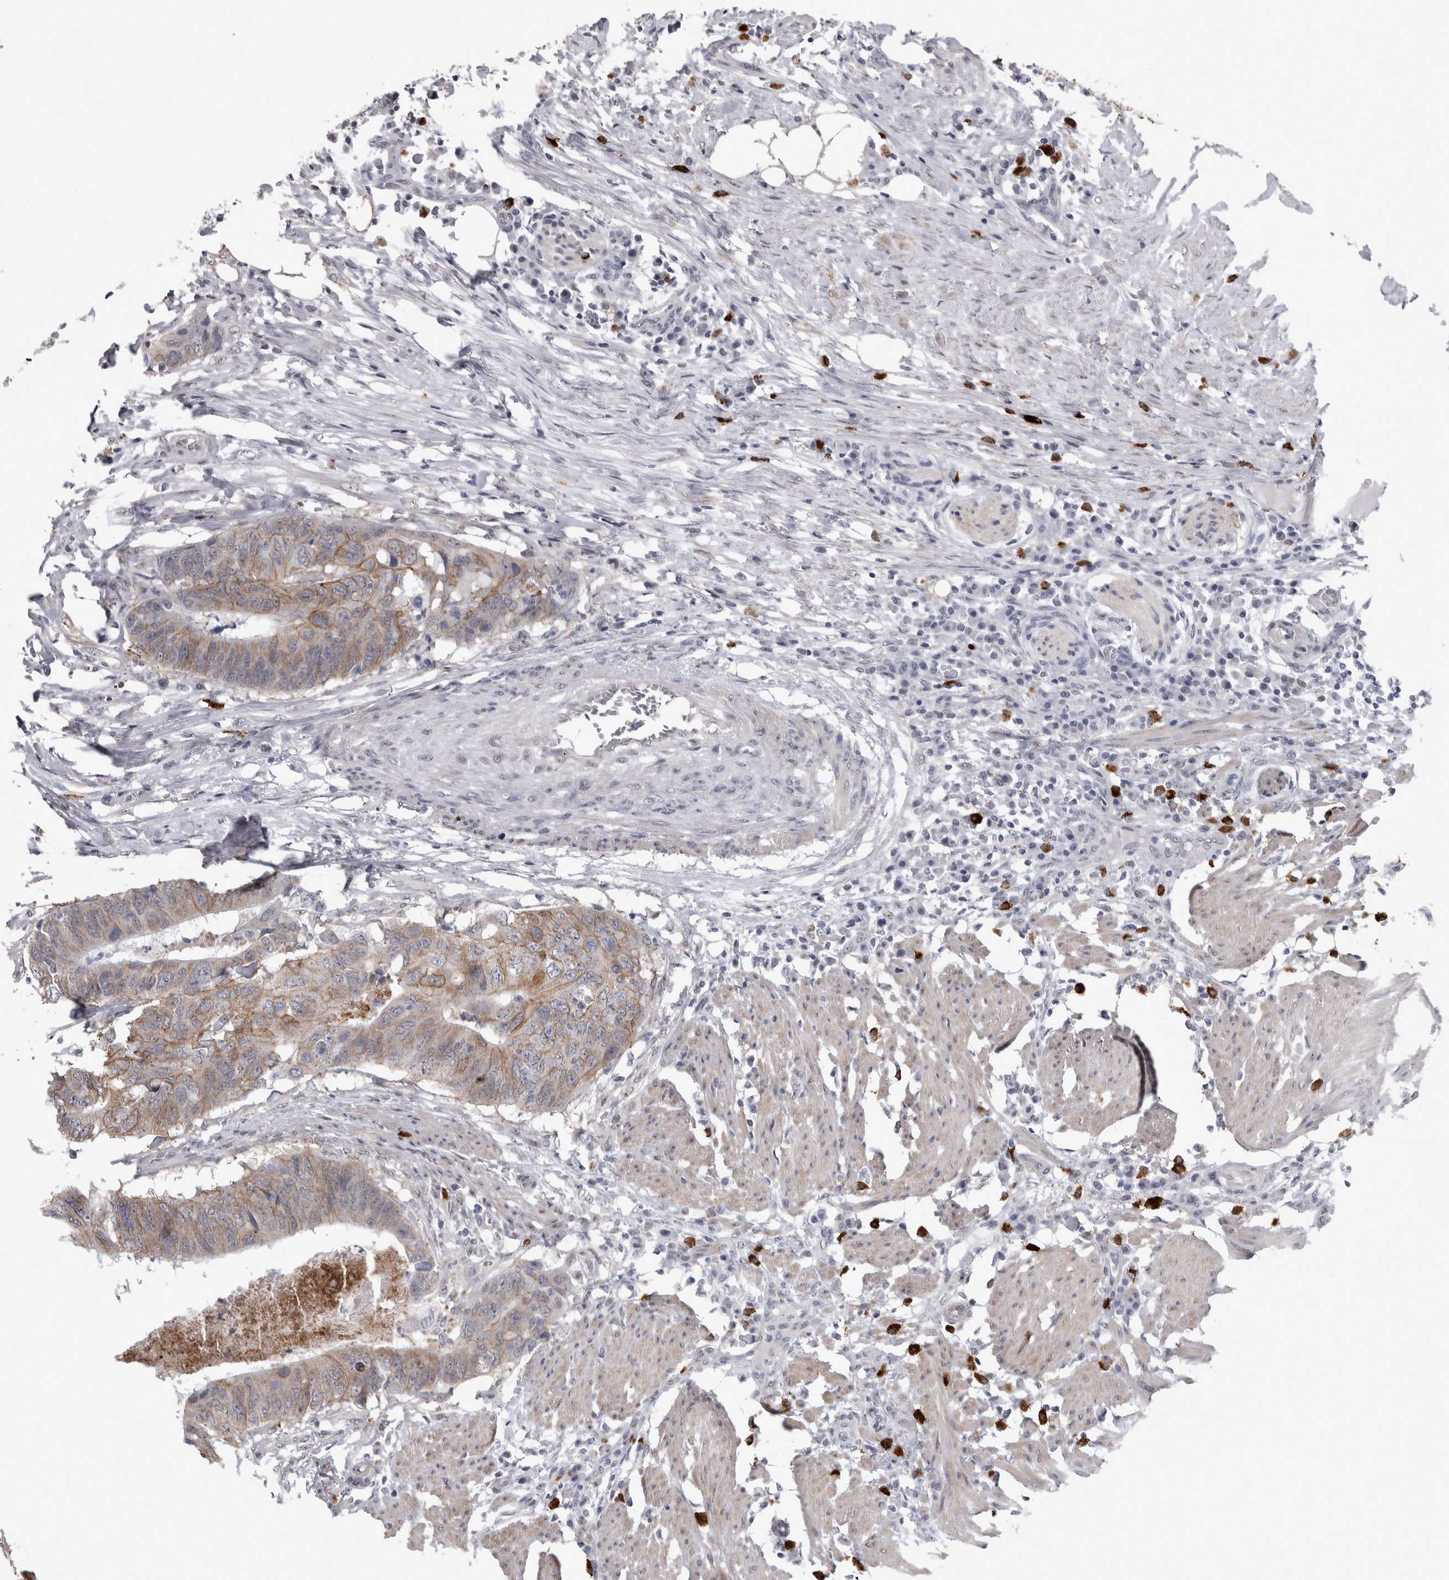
{"staining": {"intensity": "moderate", "quantity": ">75%", "location": "cytoplasmic/membranous"}, "tissue": "colorectal cancer", "cell_type": "Tumor cells", "image_type": "cancer", "snomed": [{"axis": "morphology", "description": "Adenocarcinoma, NOS"}, {"axis": "topography", "description": "Colon"}], "caption": "Immunohistochemical staining of colorectal adenocarcinoma shows moderate cytoplasmic/membranous protein expression in about >75% of tumor cells. The protein of interest is stained brown, and the nuclei are stained in blue (DAB IHC with brightfield microscopy, high magnification).", "gene": "PEBP4", "patient": {"sex": "male", "age": 56}}